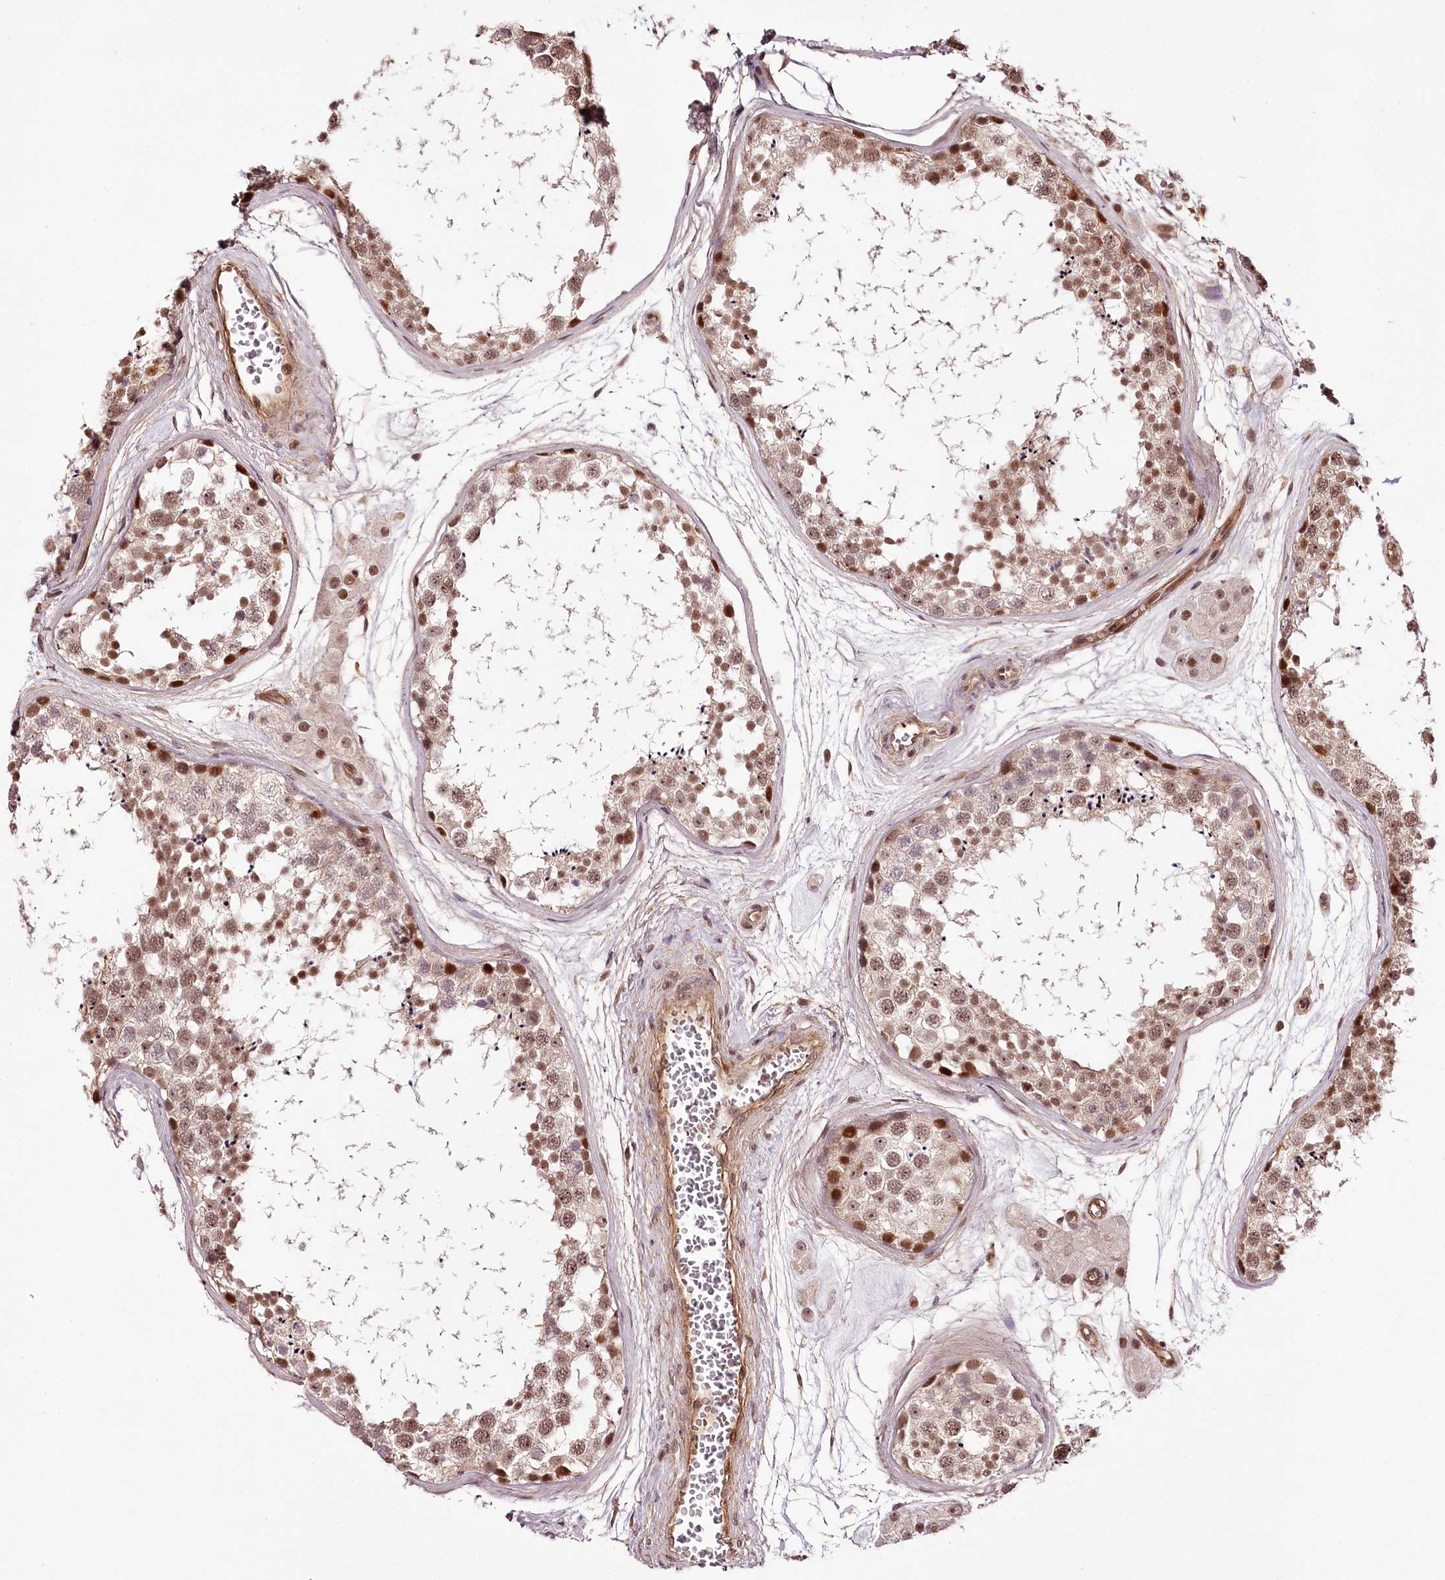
{"staining": {"intensity": "moderate", "quantity": ">75%", "location": "cytoplasmic/membranous,nuclear"}, "tissue": "testis", "cell_type": "Cells in seminiferous ducts", "image_type": "normal", "snomed": [{"axis": "morphology", "description": "Normal tissue, NOS"}, {"axis": "topography", "description": "Testis"}], "caption": "About >75% of cells in seminiferous ducts in unremarkable human testis display moderate cytoplasmic/membranous,nuclear protein expression as visualized by brown immunohistochemical staining.", "gene": "TTC33", "patient": {"sex": "male", "age": 56}}